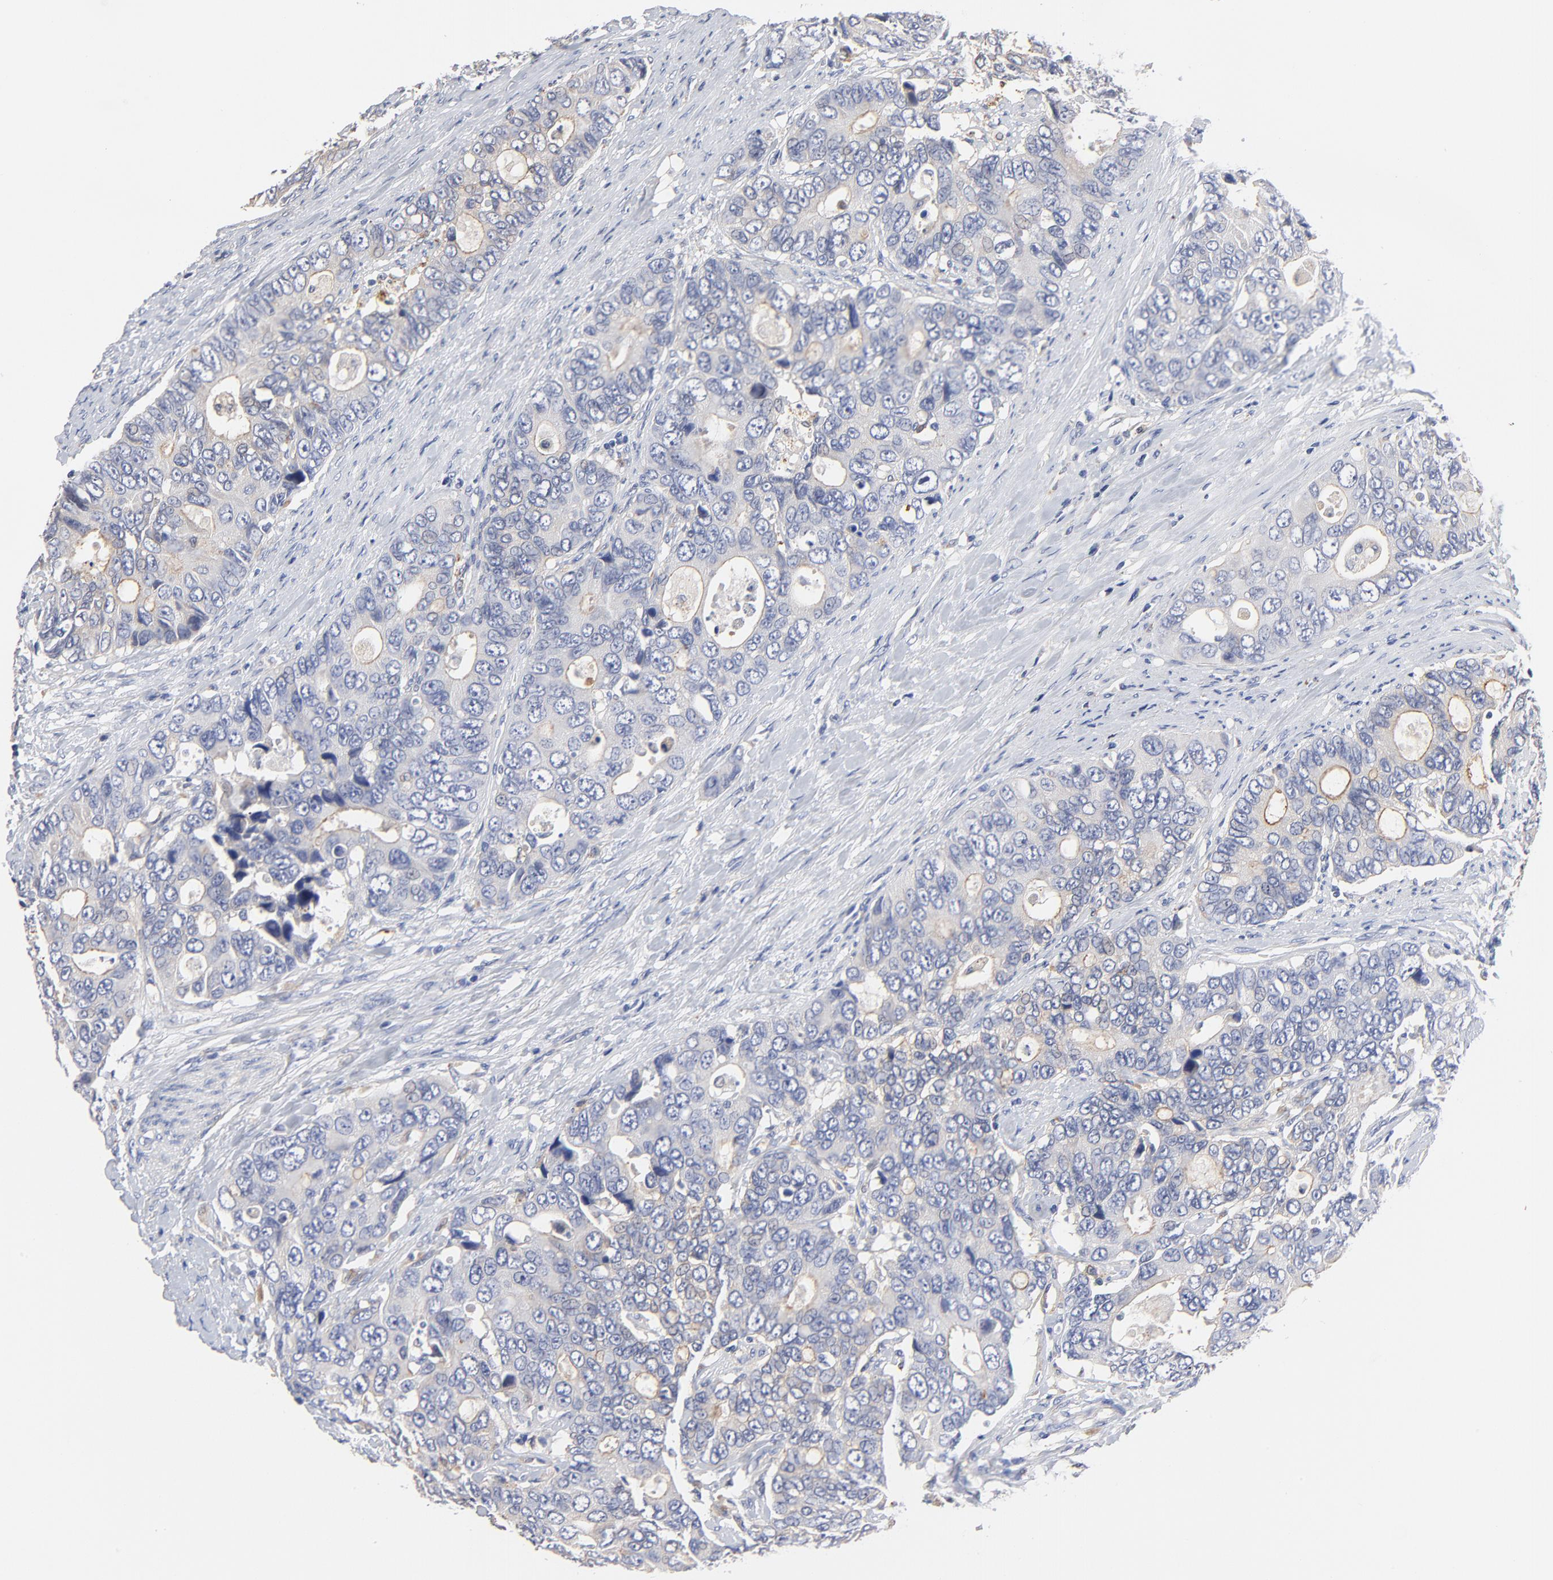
{"staining": {"intensity": "weak", "quantity": "<25%", "location": "cytoplasmic/membranous"}, "tissue": "colorectal cancer", "cell_type": "Tumor cells", "image_type": "cancer", "snomed": [{"axis": "morphology", "description": "Adenocarcinoma, NOS"}, {"axis": "topography", "description": "Rectum"}], "caption": "DAB (3,3'-diaminobenzidine) immunohistochemical staining of colorectal cancer (adenocarcinoma) reveals no significant positivity in tumor cells.", "gene": "FBXL2", "patient": {"sex": "female", "age": 67}}